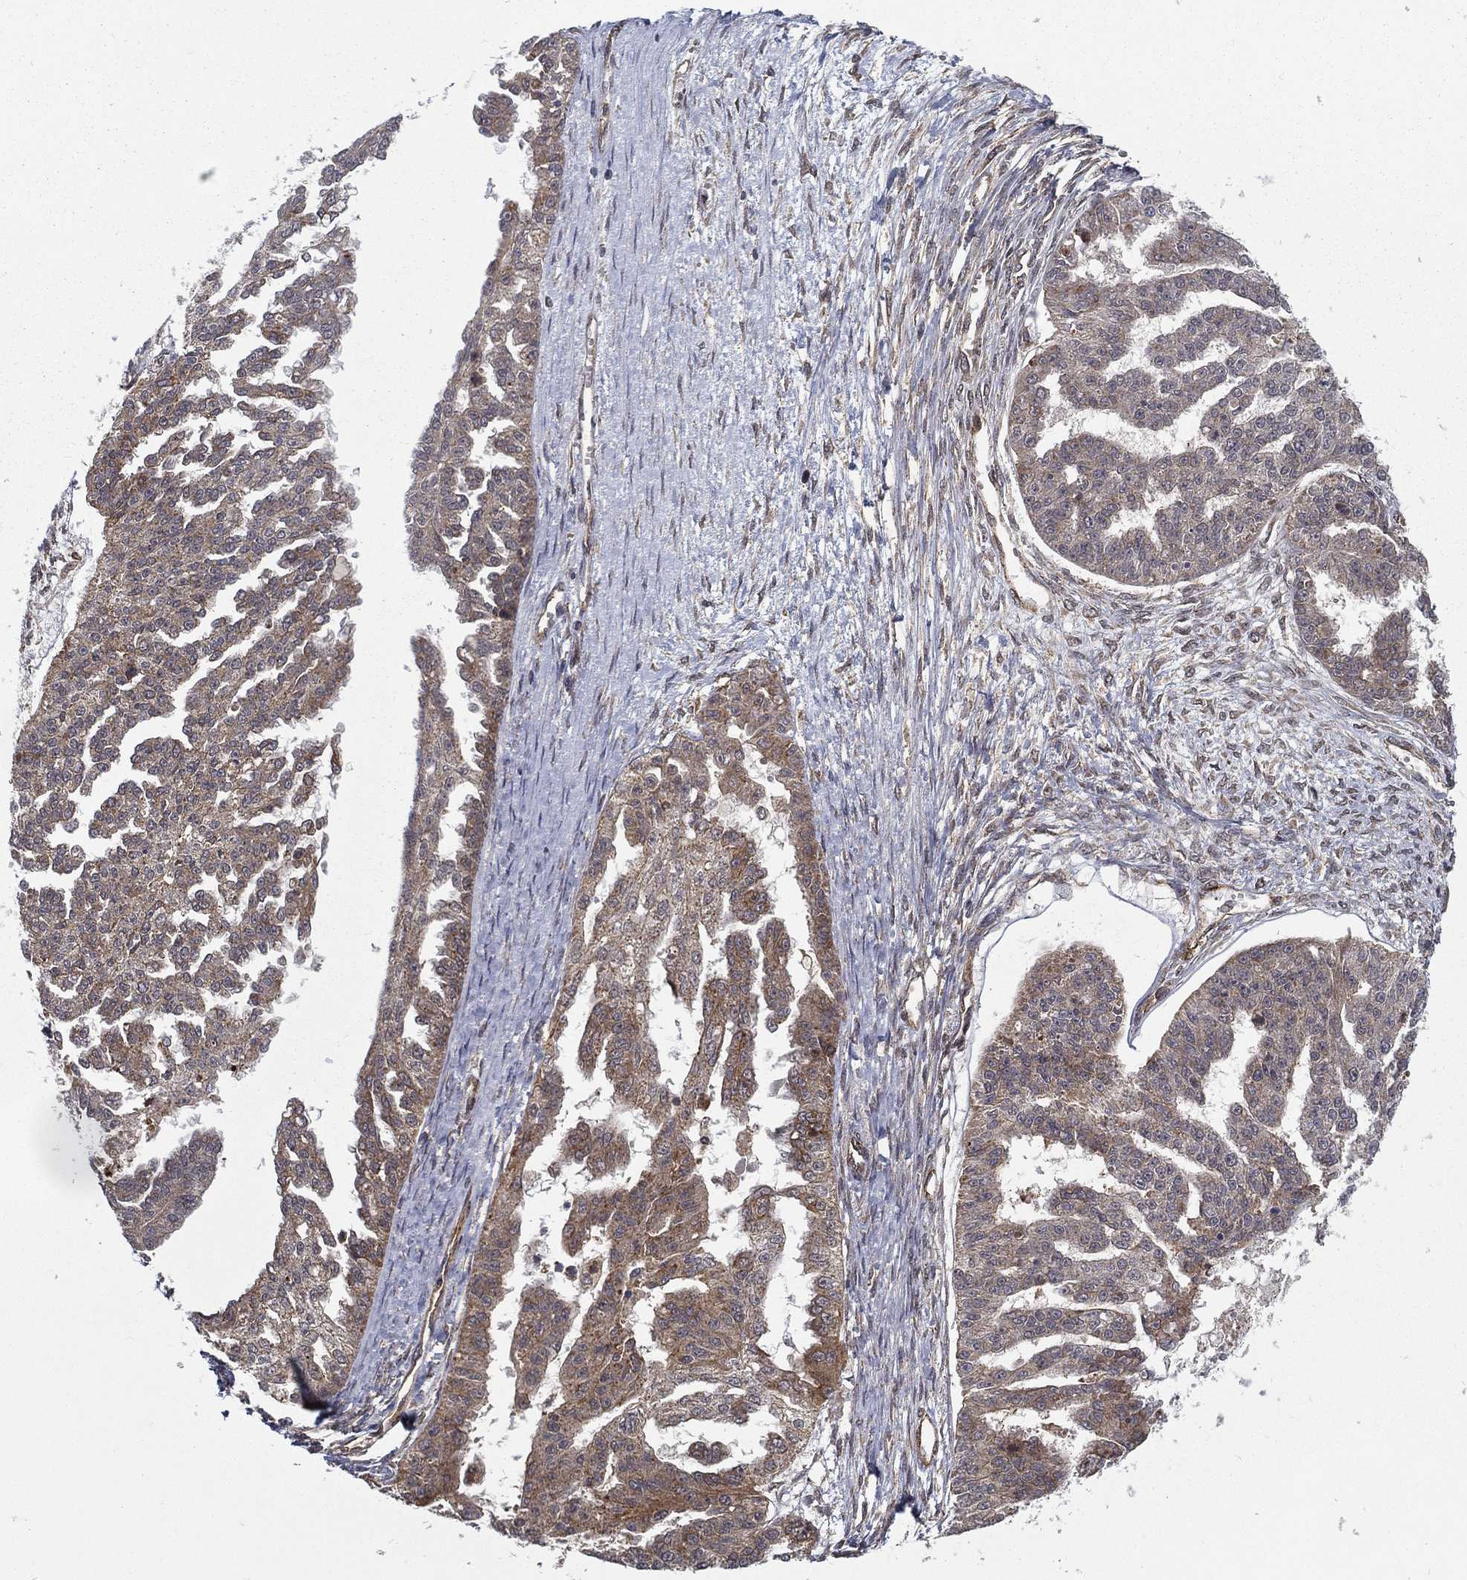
{"staining": {"intensity": "moderate", "quantity": "<25%", "location": "cytoplasmic/membranous"}, "tissue": "ovarian cancer", "cell_type": "Tumor cells", "image_type": "cancer", "snomed": [{"axis": "morphology", "description": "Cystadenocarcinoma, serous, NOS"}, {"axis": "topography", "description": "Ovary"}], "caption": "This photomicrograph shows ovarian cancer stained with immunohistochemistry to label a protein in brown. The cytoplasmic/membranous of tumor cells show moderate positivity for the protein. Nuclei are counter-stained blue.", "gene": "UACA", "patient": {"sex": "female", "age": 58}}